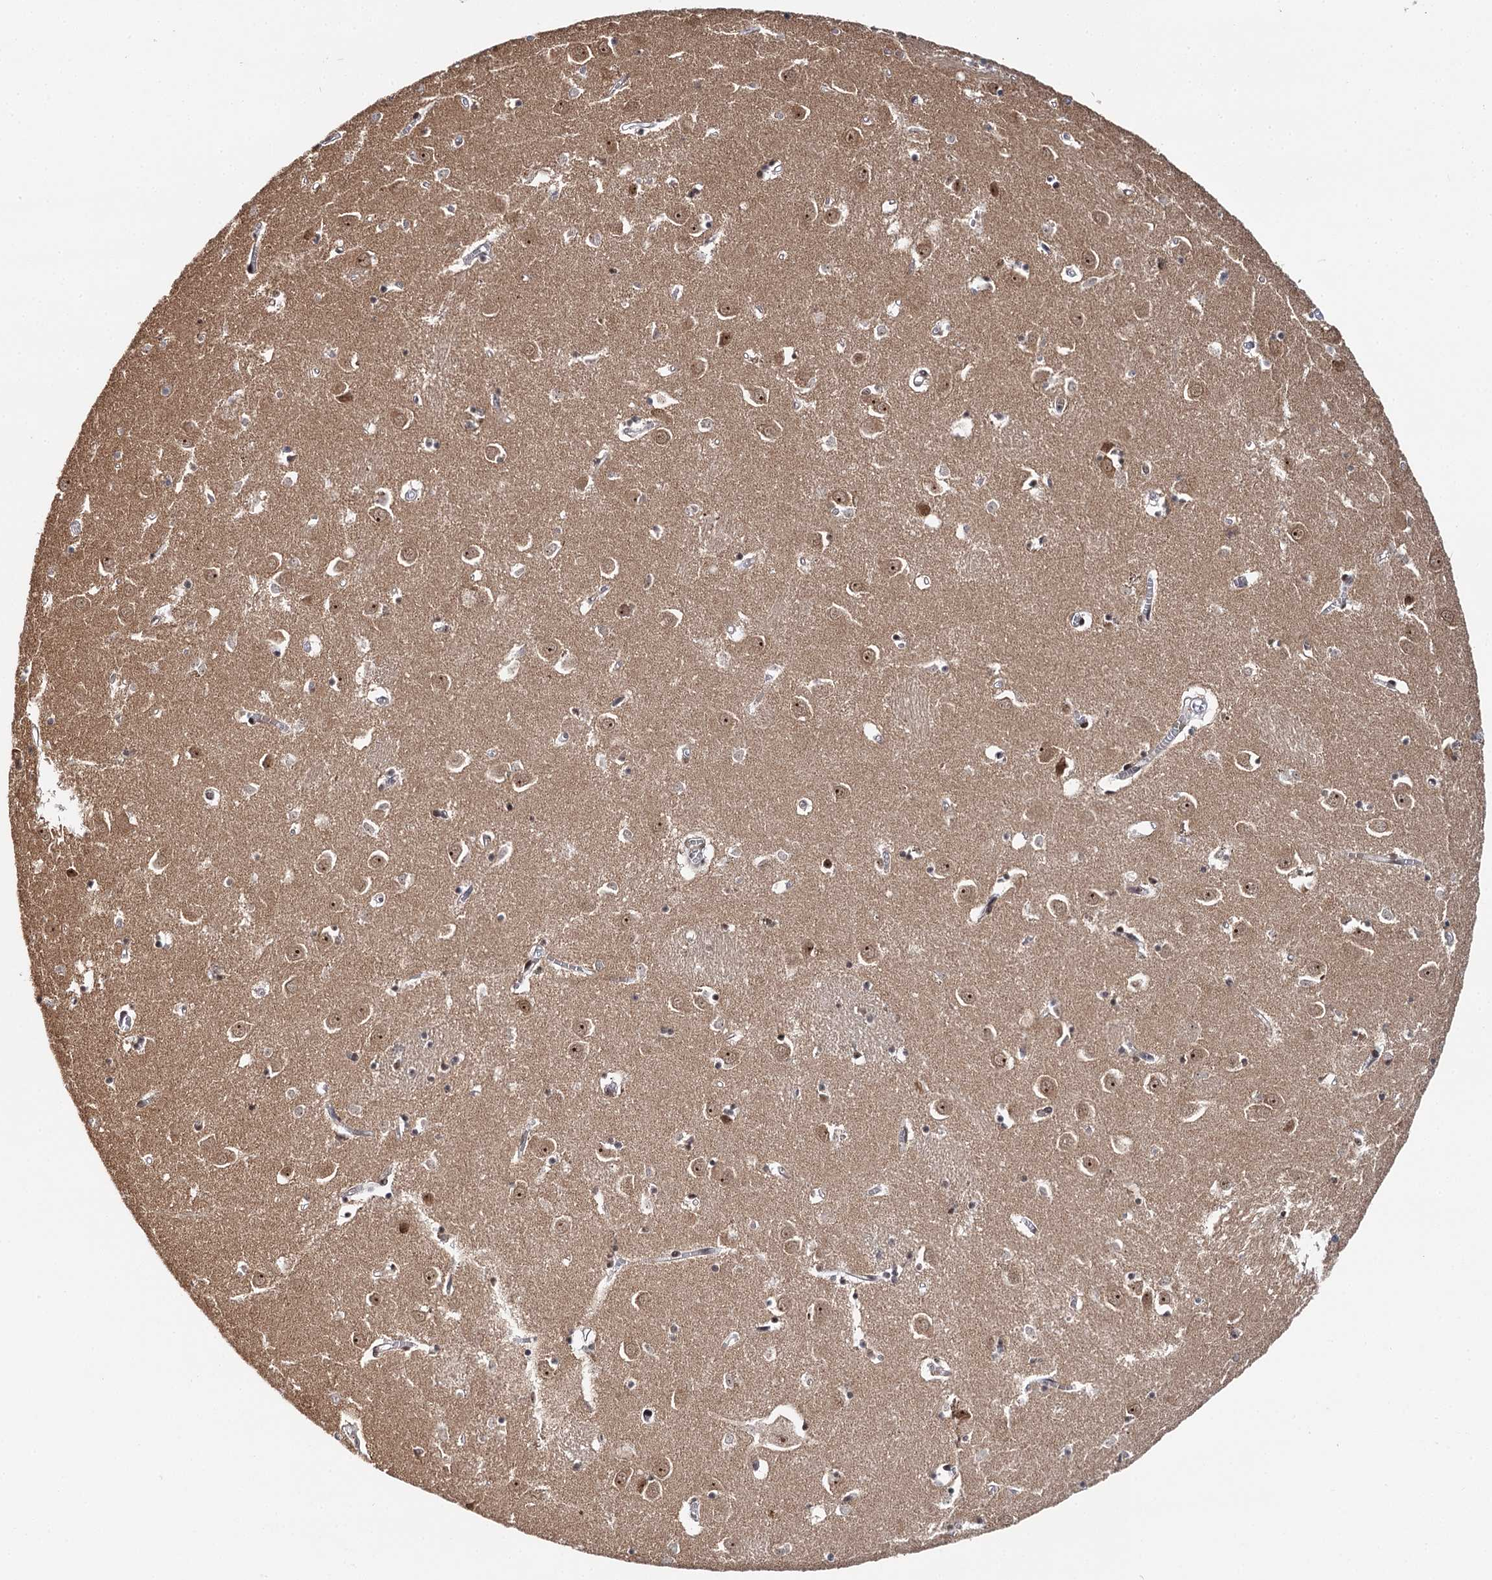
{"staining": {"intensity": "moderate", "quantity": "<25%", "location": "nuclear"}, "tissue": "caudate", "cell_type": "Glial cells", "image_type": "normal", "snomed": [{"axis": "morphology", "description": "Normal tissue, NOS"}, {"axis": "topography", "description": "Lateral ventricle wall"}], "caption": "Immunohistochemistry (IHC) micrograph of unremarkable caudate: human caudate stained using immunohistochemistry (IHC) demonstrates low levels of moderate protein expression localized specifically in the nuclear of glial cells, appearing as a nuclear brown color.", "gene": "BUD13", "patient": {"sex": "male", "age": 70}}